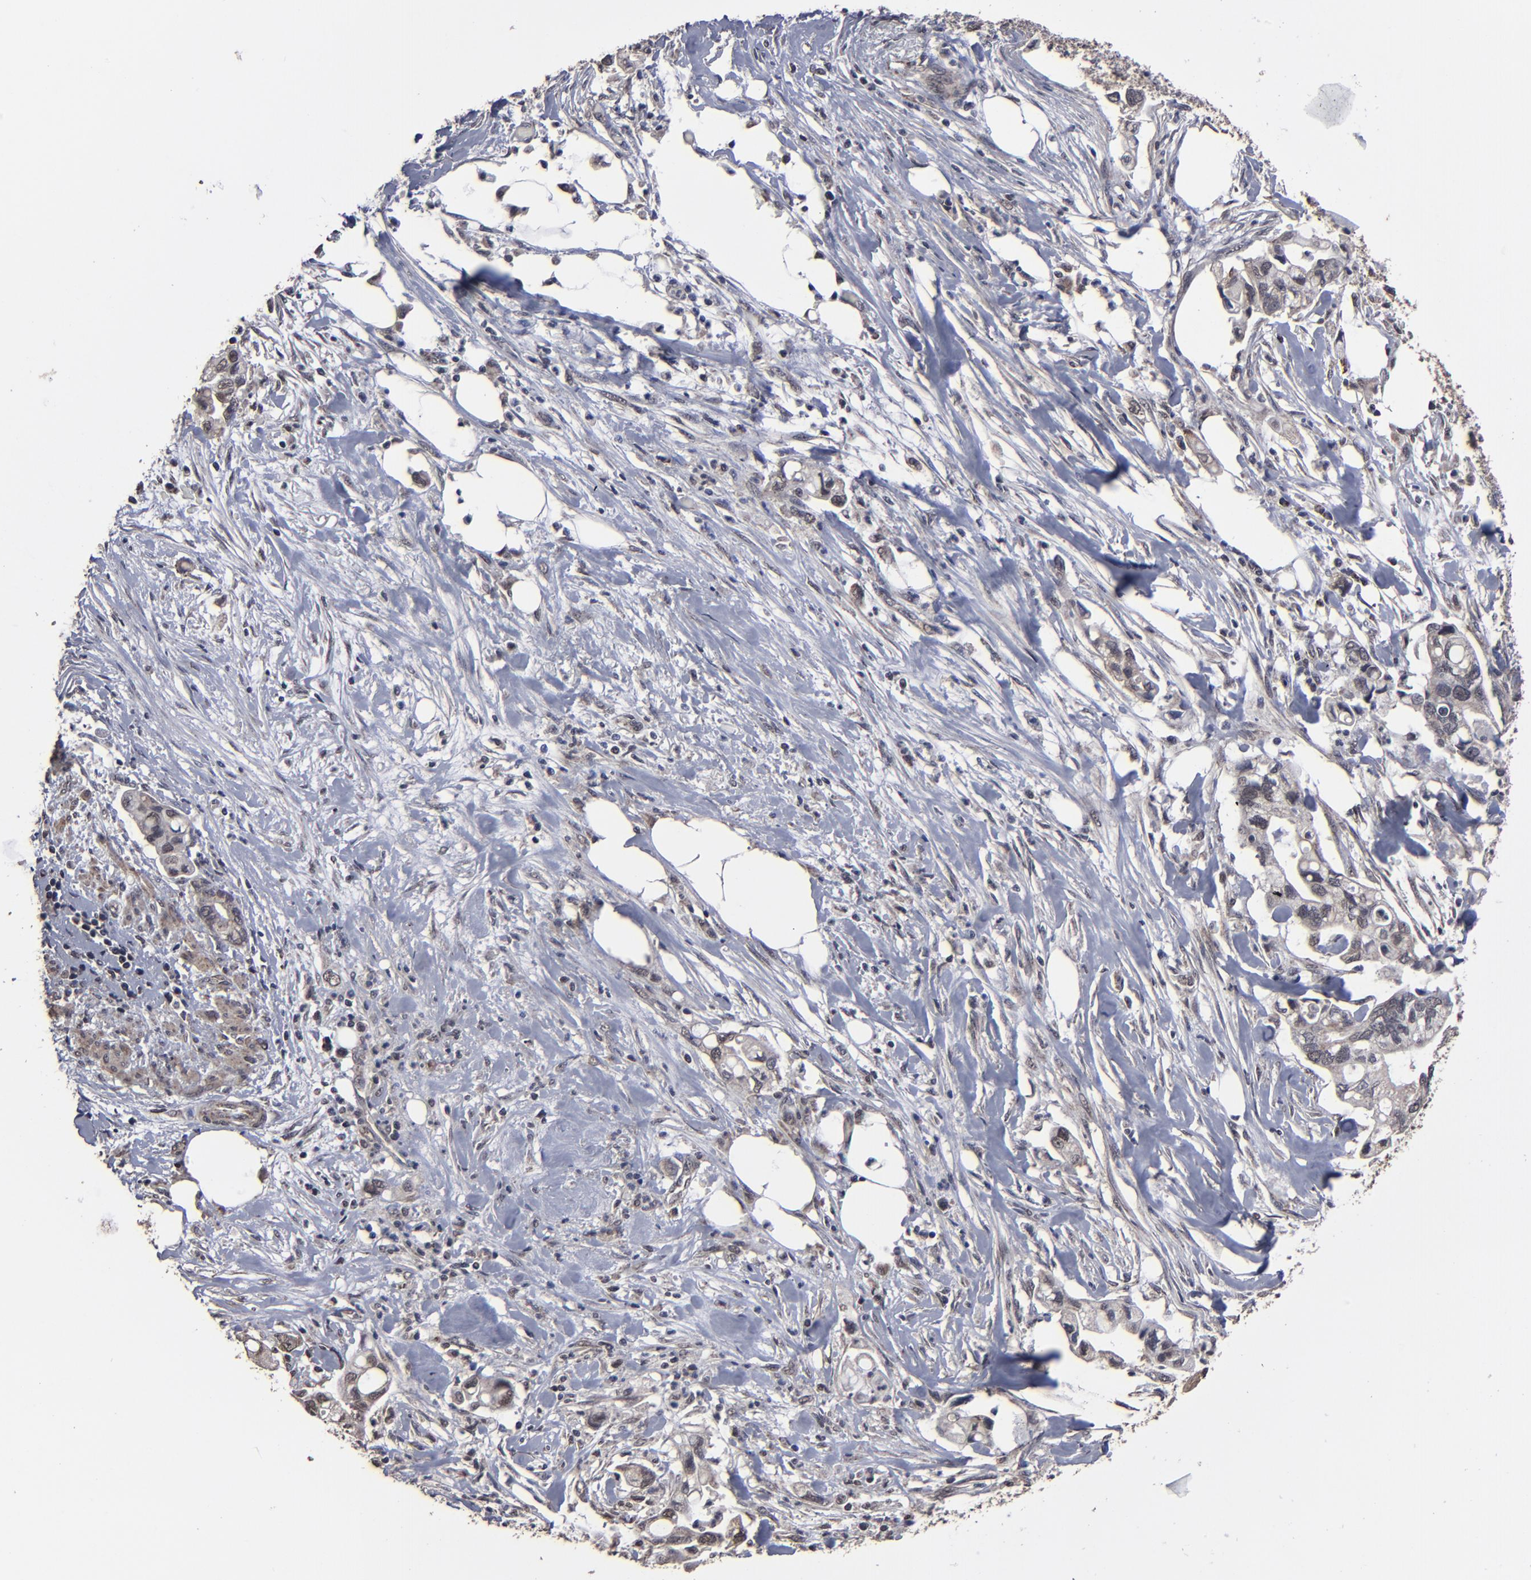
{"staining": {"intensity": "weak", "quantity": "<25%", "location": "nuclear"}, "tissue": "pancreatic cancer", "cell_type": "Tumor cells", "image_type": "cancer", "snomed": [{"axis": "morphology", "description": "Adenocarcinoma, NOS"}, {"axis": "topography", "description": "Pancreas"}], "caption": "Protein analysis of pancreatic cancer displays no significant expression in tumor cells.", "gene": "BNIP3", "patient": {"sex": "male", "age": 70}}